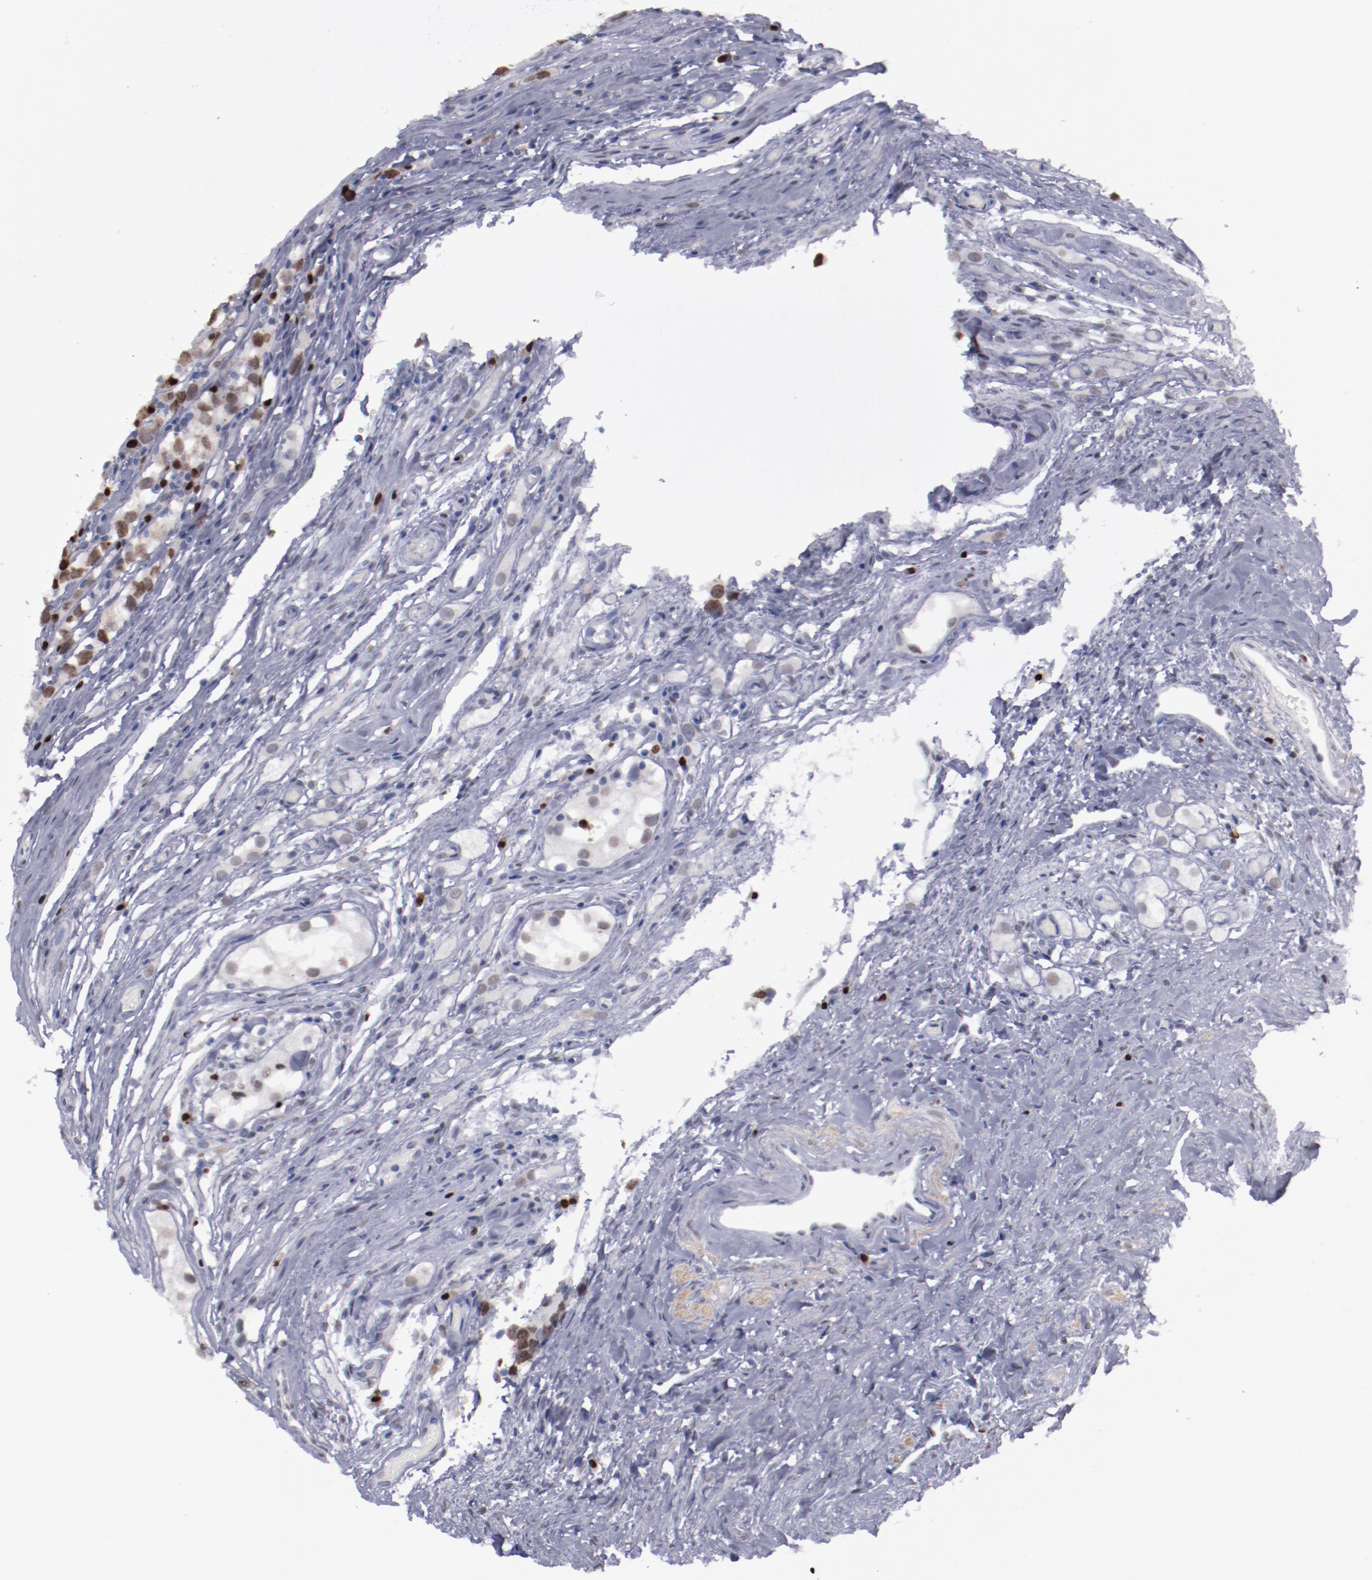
{"staining": {"intensity": "weak", "quantity": ">75%", "location": "nuclear"}, "tissue": "testis cancer", "cell_type": "Tumor cells", "image_type": "cancer", "snomed": [{"axis": "morphology", "description": "Seminoma, NOS"}, {"axis": "topography", "description": "Testis"}], "caption": "Immunohistochemistry (IHC) image of testis cancer stained for a protein (brown), which displays low levels of weak nuclear staining in about >75% of tumor cells.", "gene": "IRF4", "patient": {"sex": "male", "age": 35}}